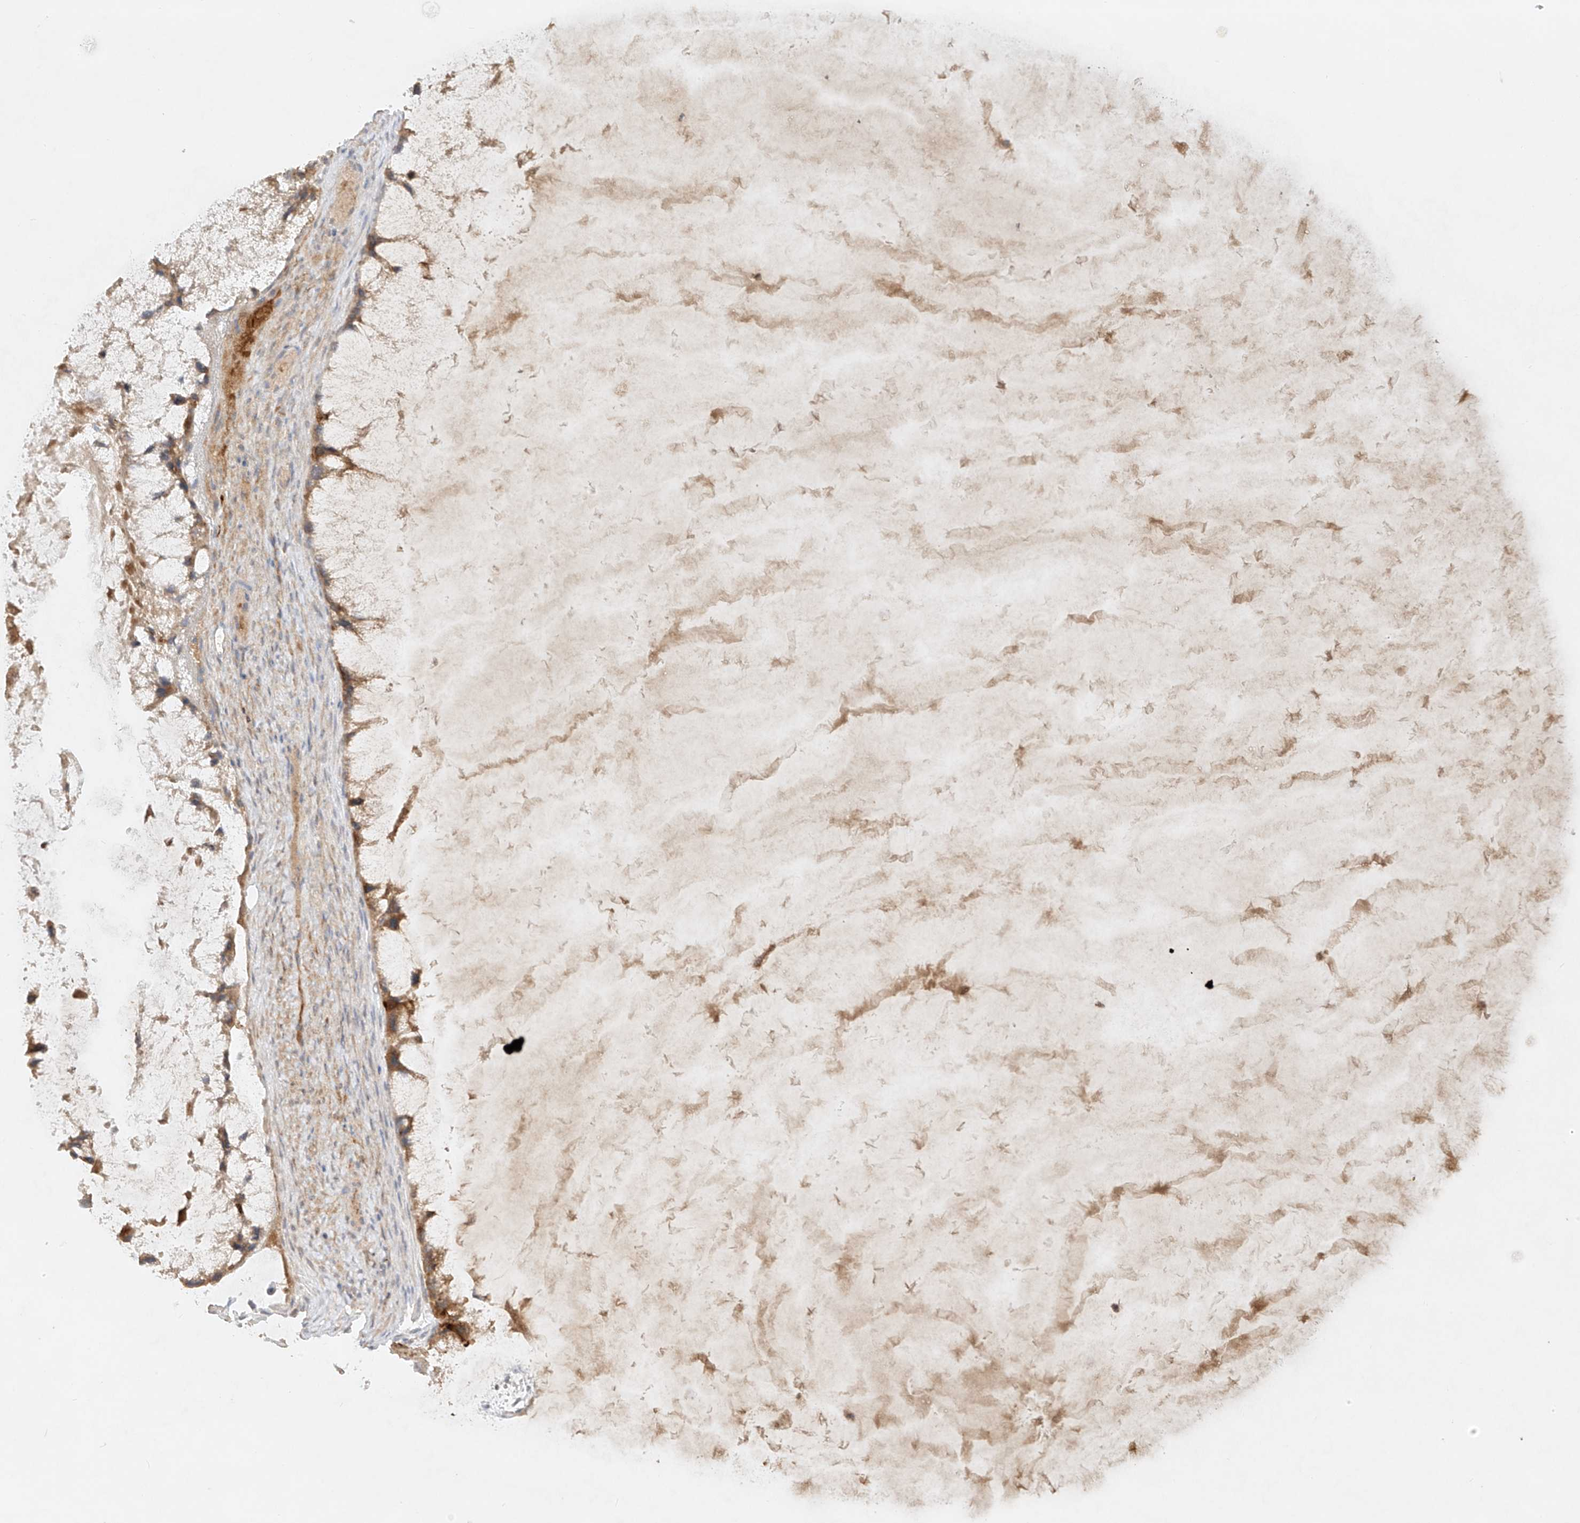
{"staining": {"intensity": "weak", "quantity": ">75%", "location": "cytoplasmic/membranous"}, "tissue": "ovarian cancer", "cell_type": "Tumor cells", "image_type": "cancer", "snomed": [{"axis": "morphology", "description": "Cystadenocarcinoma, mucinous, NOS"}, {"axis": "topography", "description": "Ovary"}], "caption": "Protein staining of ovarian mucinous cystadenocarcinoma tissue shows weak cytoplasmic/membranous staining in about >75% of tumor cells.", "gene": "KPNA7", "patient": {"sex": "female", "age": 37}}